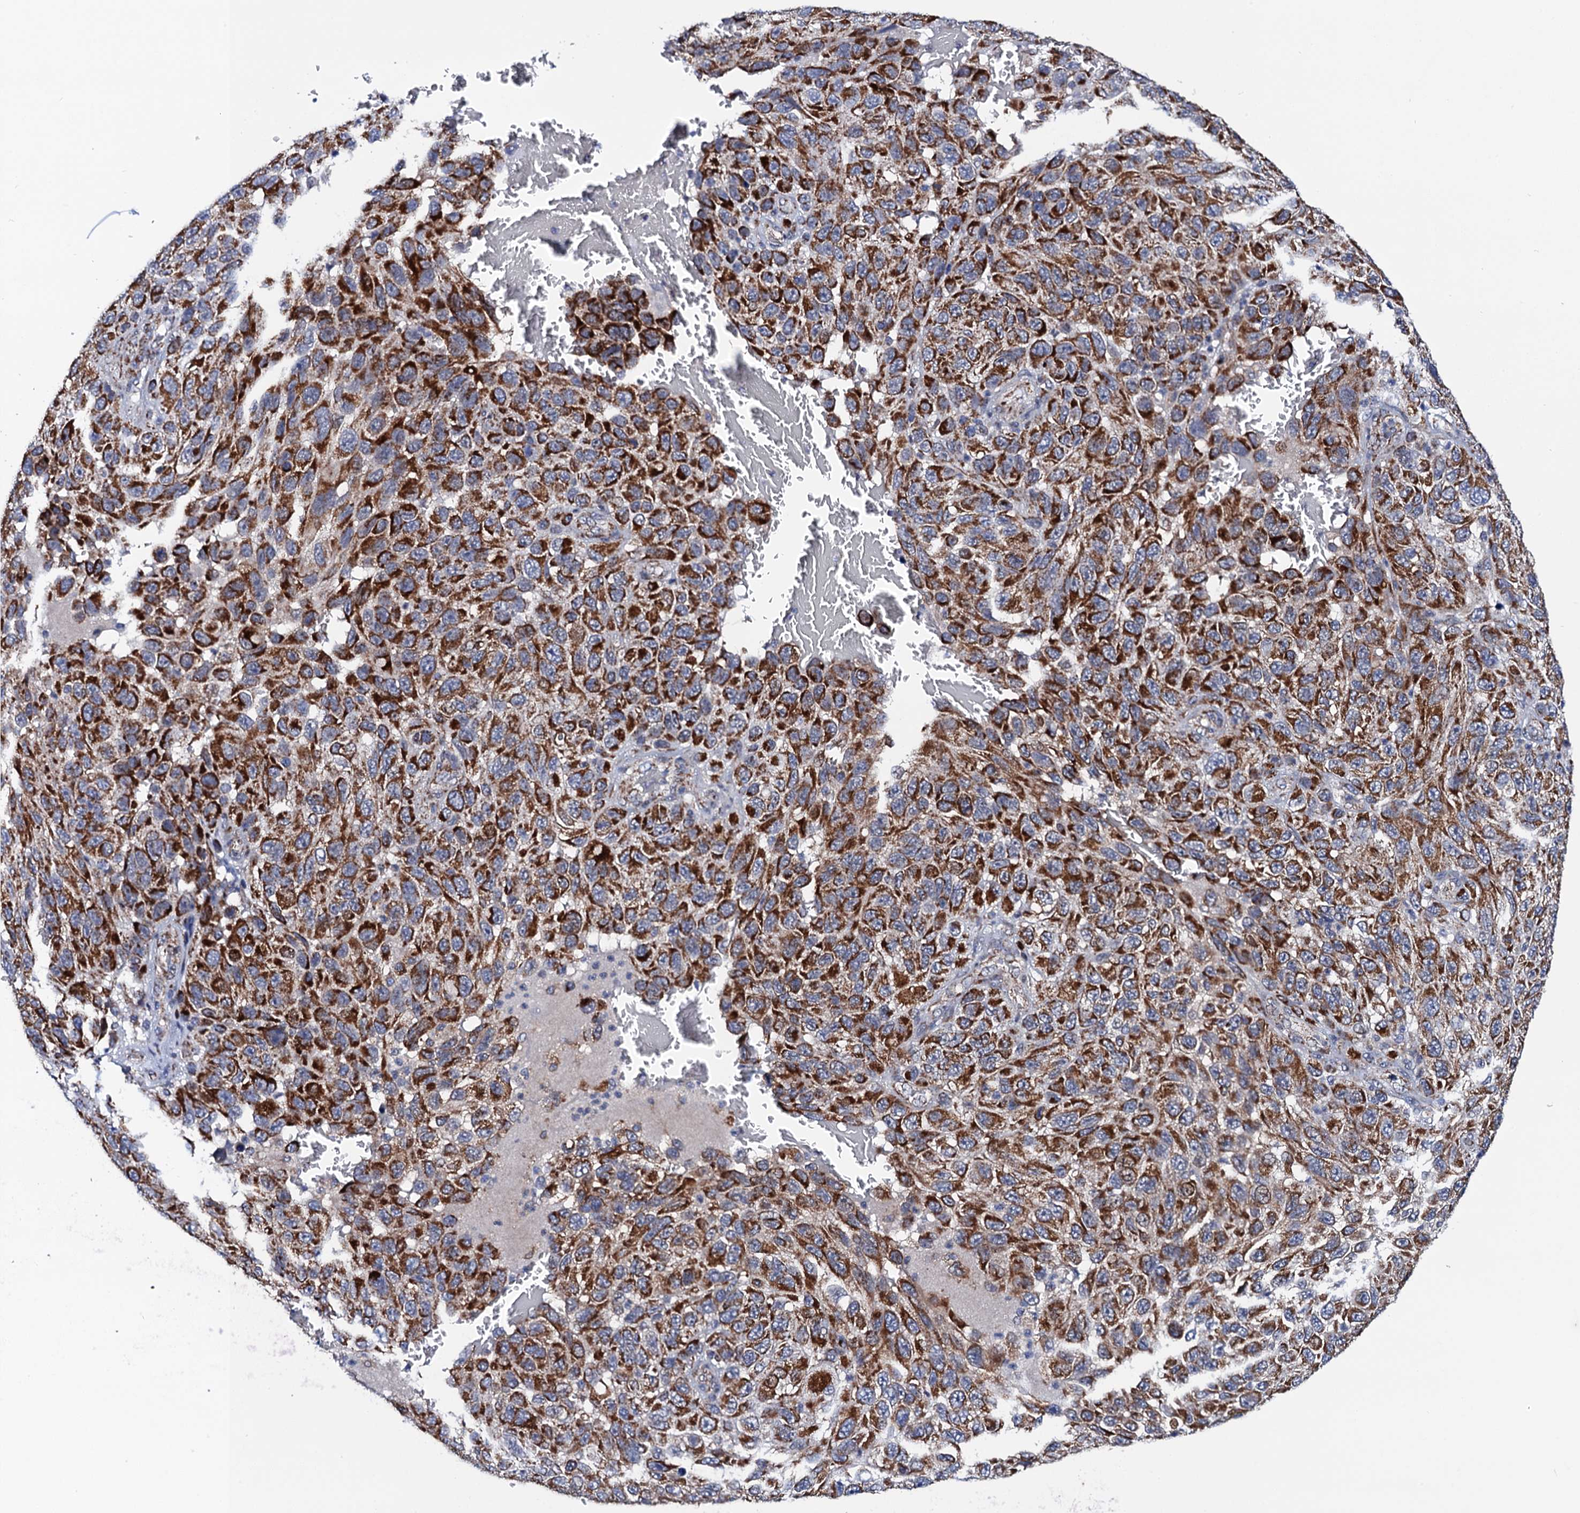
{"staining": {"intensity": "strong", "quantity": ">75%", "location": "cytoplasmic/membranous"}, "tissue": "melanoma", "cell_type": "Tumor cells", "image_type": "cancer", "snomed": [{"axis": "morphology", "description": "Normal tissue, NOS"}, {"axis": "morphology", "description": "Malignant melanoma, NOS"}, {"axis": "topography", "description": "Skin"}], "caption": "Strong cytoplasmic/membranous protein expression is present in about >75% of tumor cells in malignant melanoma.", "gene": "PTCD3", "patient": {"sex": "female", "age": 96}}